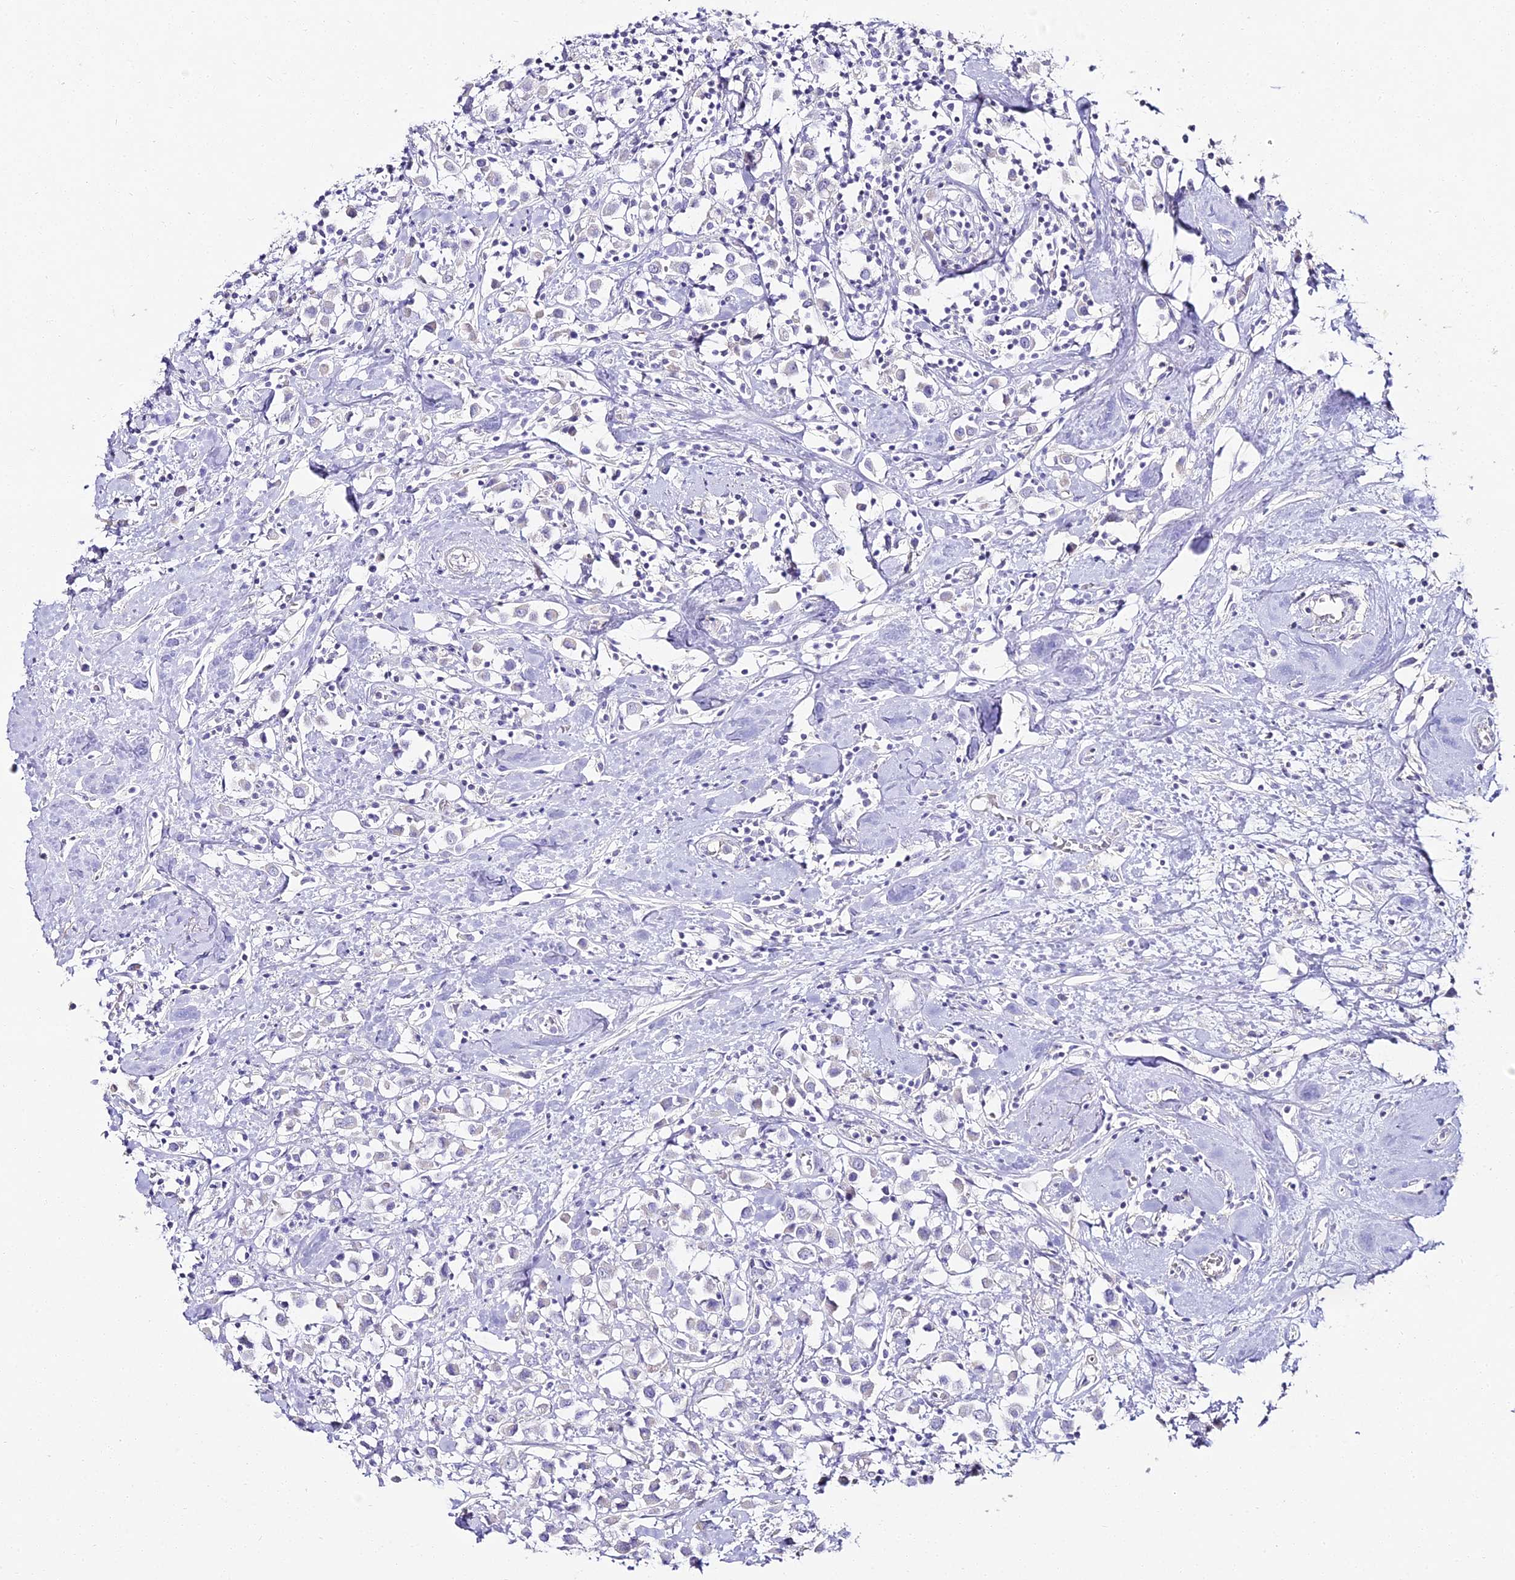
{"staining": {"intensity": "negative", "quantity": "none", "location": "none"}, "tissue": "breast cancer", "cell_type": "Tumor cells", "image_type": "cancer", "snomed": [{"axis": "morphology", "description": "Duct carcinoma"}, {"axis": "topography", "description": "Breast"}], "caption": "Tumor cells show no significant staining in breast infiltrating ductal carcinoma.", "gene": "ALPG", "patient": {"sex": "female", "age": 61}}